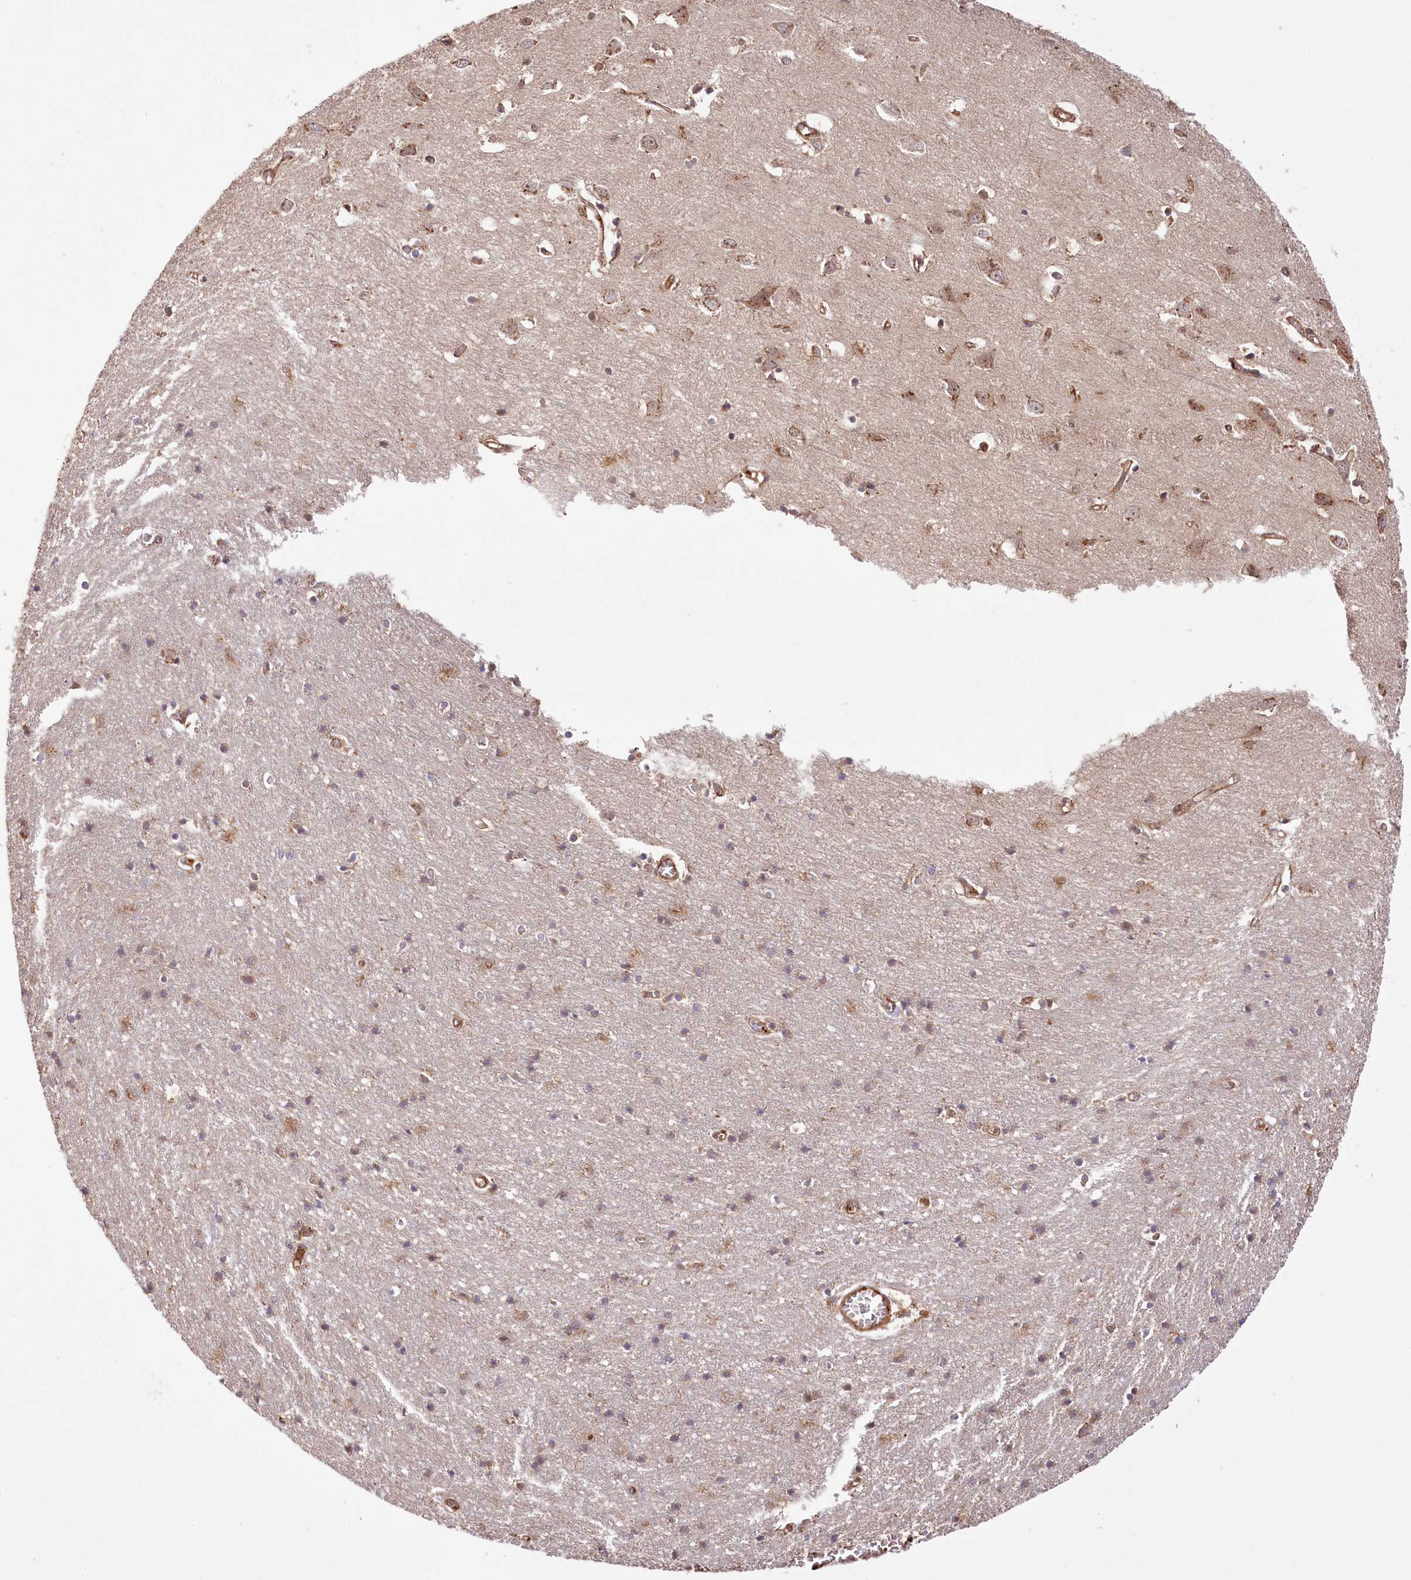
{"staining": {"intensity": "moderate", "quantity": ">75%", "location": "cytoplasmic/membranous"}, "tissue": "cerebral cortex", "cell_type": "Endothelial cells", "image_type": "normal", "snomed": [{"axis": "morphology", "description": "Normal tissue, NOS"}, {"axis": "topography", "description": "Cerebral cortex"}], "caption": "The immunohistochemical stain labels moderate cytoplasmic/membranous expression in endothelial cells of benign cerebral cortex.", "gene": "CARD19", "patient": {"sex": "female", "age": 64}}